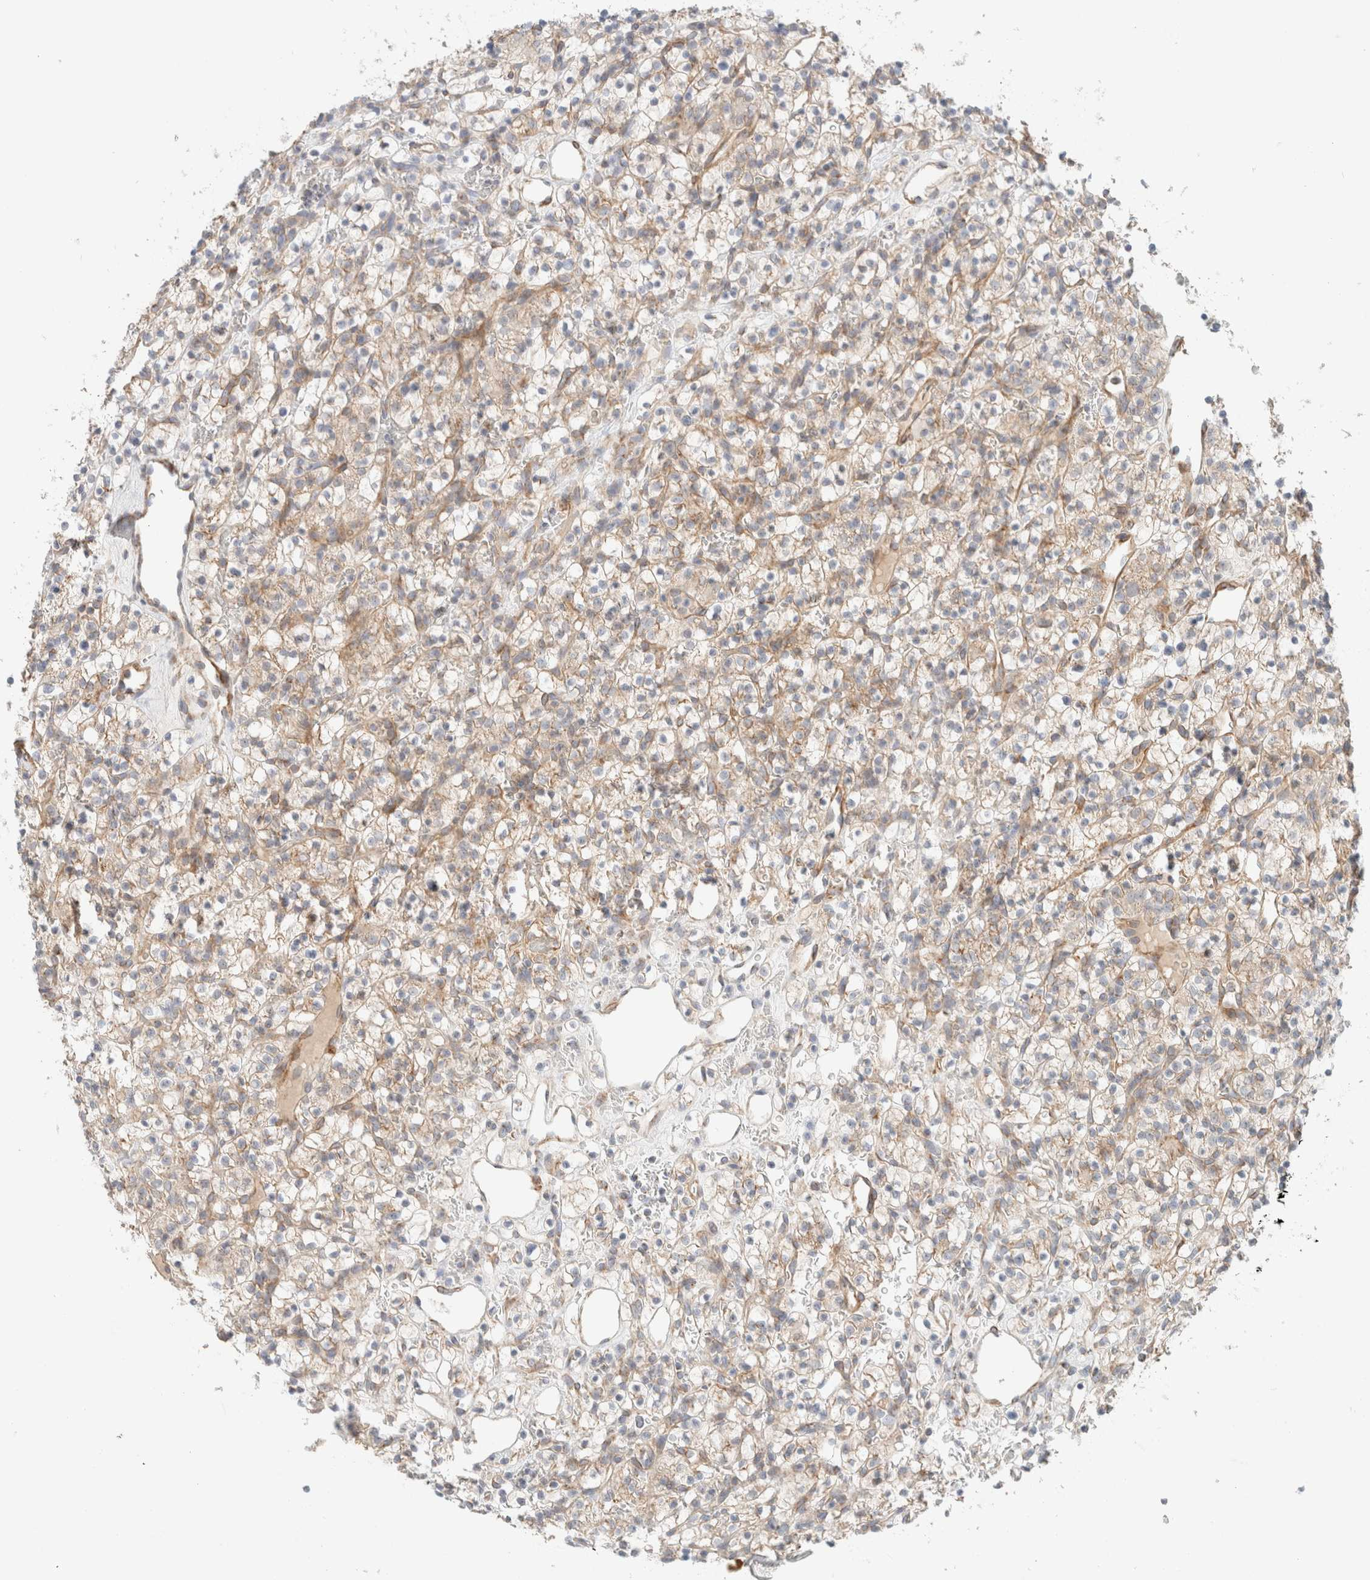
{"staining": {"intensity": "weak", "quantity": "25%-75%", "location": "cytoplasmic/membranous"}, "tissue": "renal cancer", "cell_type": "Tumor cells", "image_type": "cancer", "snomed": [{"axis": "morphology", "description": "Adenocarcinoma, NOS"}, {"axis": "topography", "description": "Kidney"}], "caption": "A photomicrograph of human renal cancer stained for a protein reveals weak cytoplasmic/membranous brown staining in tumor cells. (Stains: DAB in brown, nuclei in blue, Microscopy: brightfield microscopy at high magnification).", "gene": "MRM3", "patient": {"sex": "female", "age": 57}}